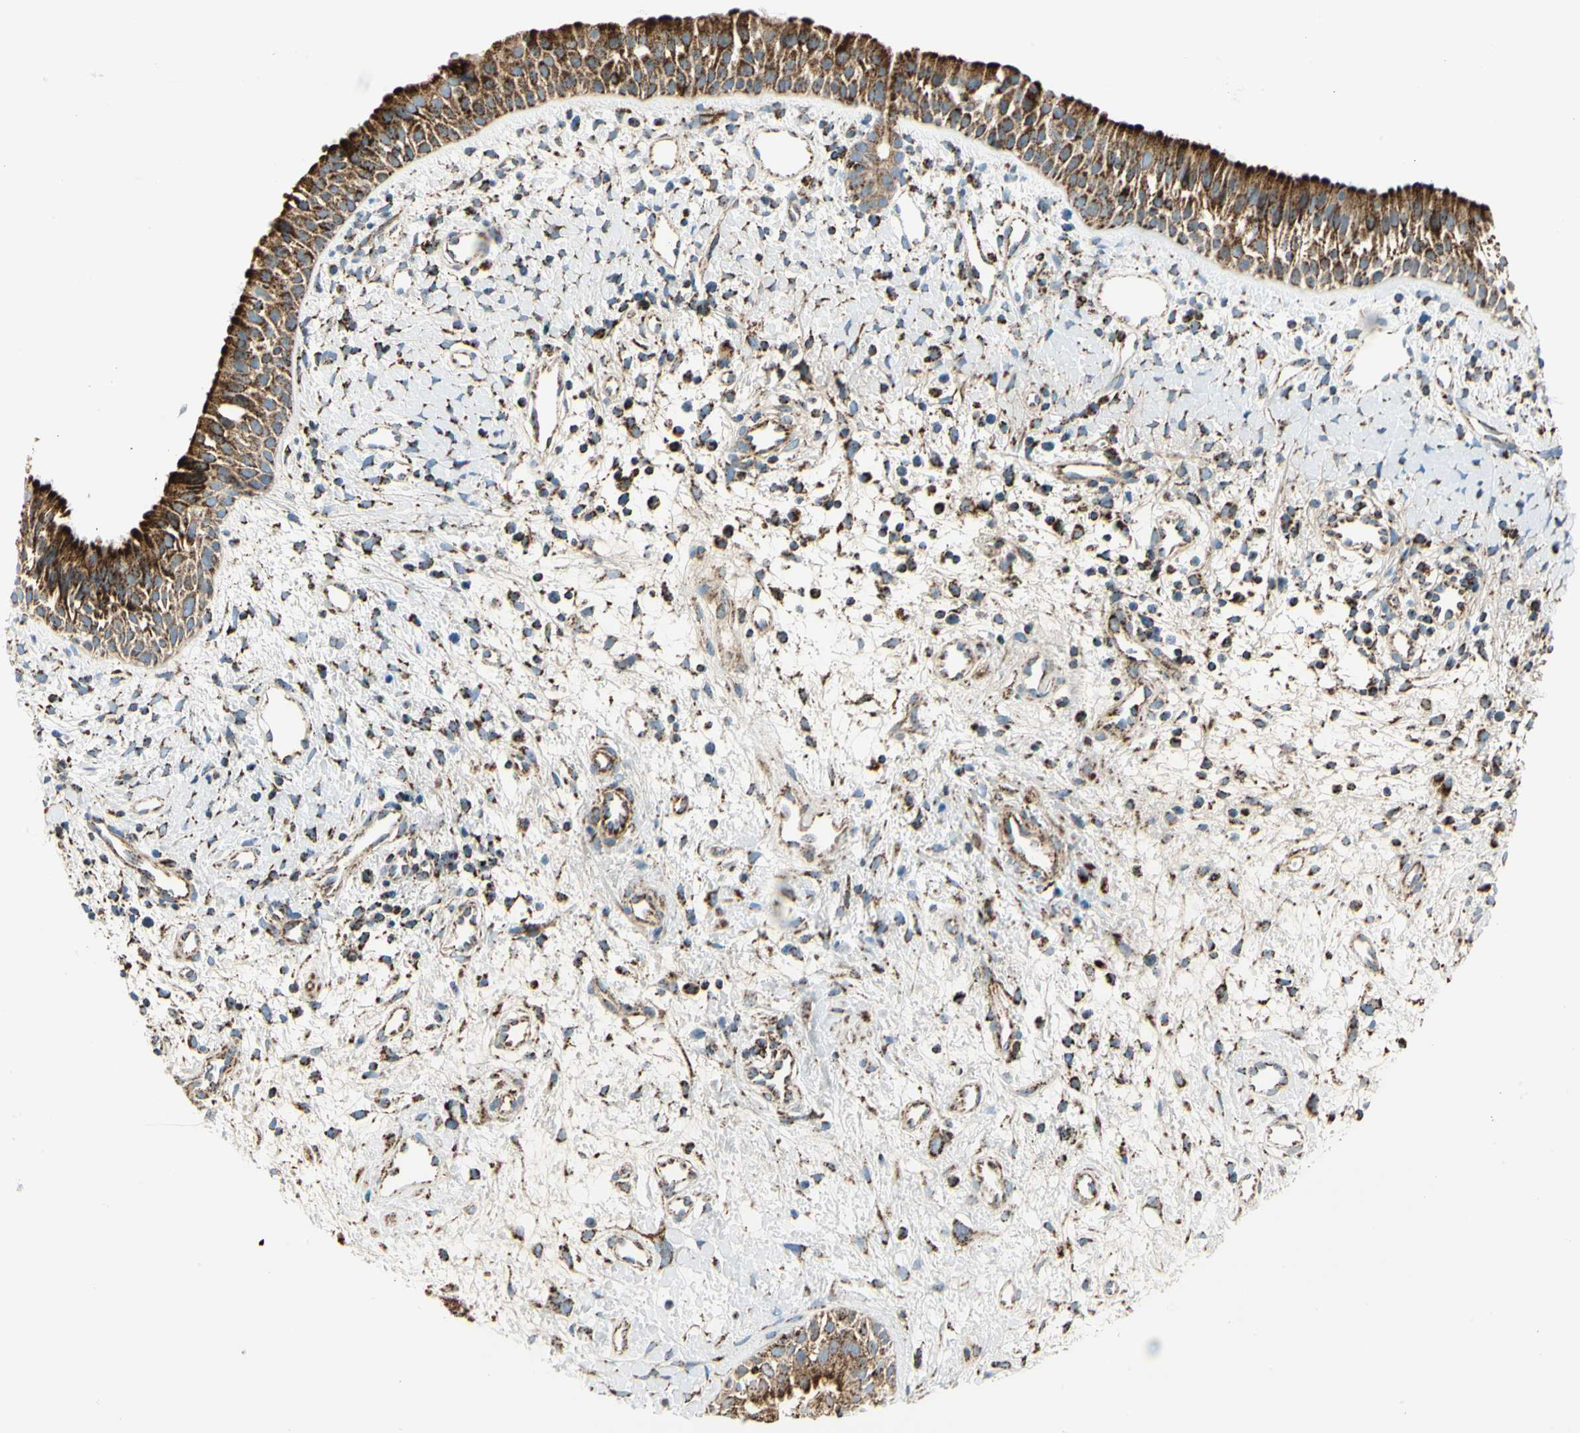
{"staining": {"intensity": "strong", "quantity": ">75%", "location": "cytoplasmic/membranous"}, "tissue": "nasopharynx", "cell_type": "Respiratory epithelial cells", "image_type": "normal", "snomed": [{"axis": "morphology", "description": "Normal tissue, NOS"}, {"axis": "topography", "description": "Nasopharynx"}], "caption": "There is high levels of strong cytoplasmic/membranous staining in respiratory epithelial cells of benign nasopharynx, as demonstrated by immunohistochemical staining (brown color).", "gene": "ME2", "patient": {"sex": "male", "age": 22}}